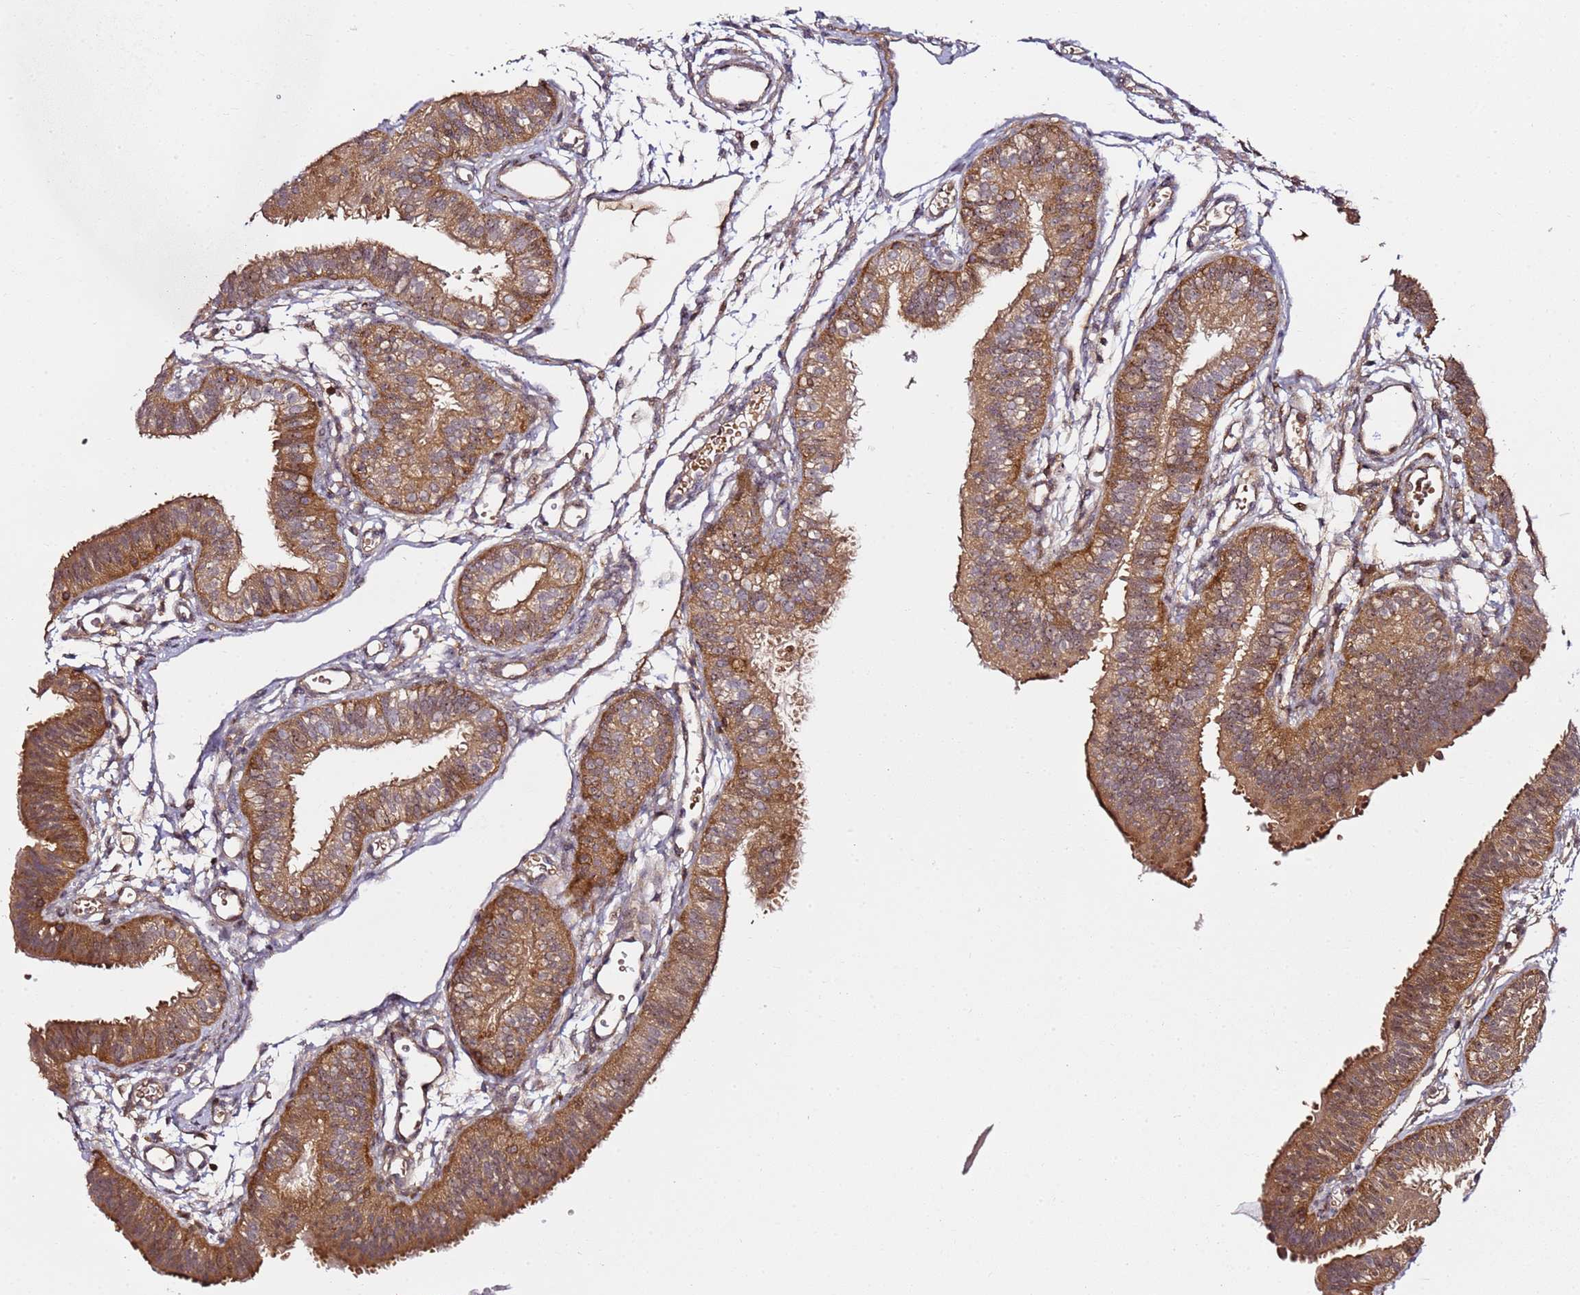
{"staining": {"intensity": "moderate", "quantity": ">75%", "location": "cytoplasmic/membranous"}, "tissue": "fallopian tube", "cell_type": "Glandular cells", "image_type": "normal", "snomed": [{"axis": "morphology", "description": "Normal tissue, NOS"}, {"axis": "topography", "description": "Fallopian tube"}], "caption": "Fallopian tube stained with DAB immunohistochemistry shows medium levels of moderate cytoplasmic/membranous staining in approximately >75% of glandular cells.", "gene": "PRMT7", "patient": {"sex": "female", "age": 35}}